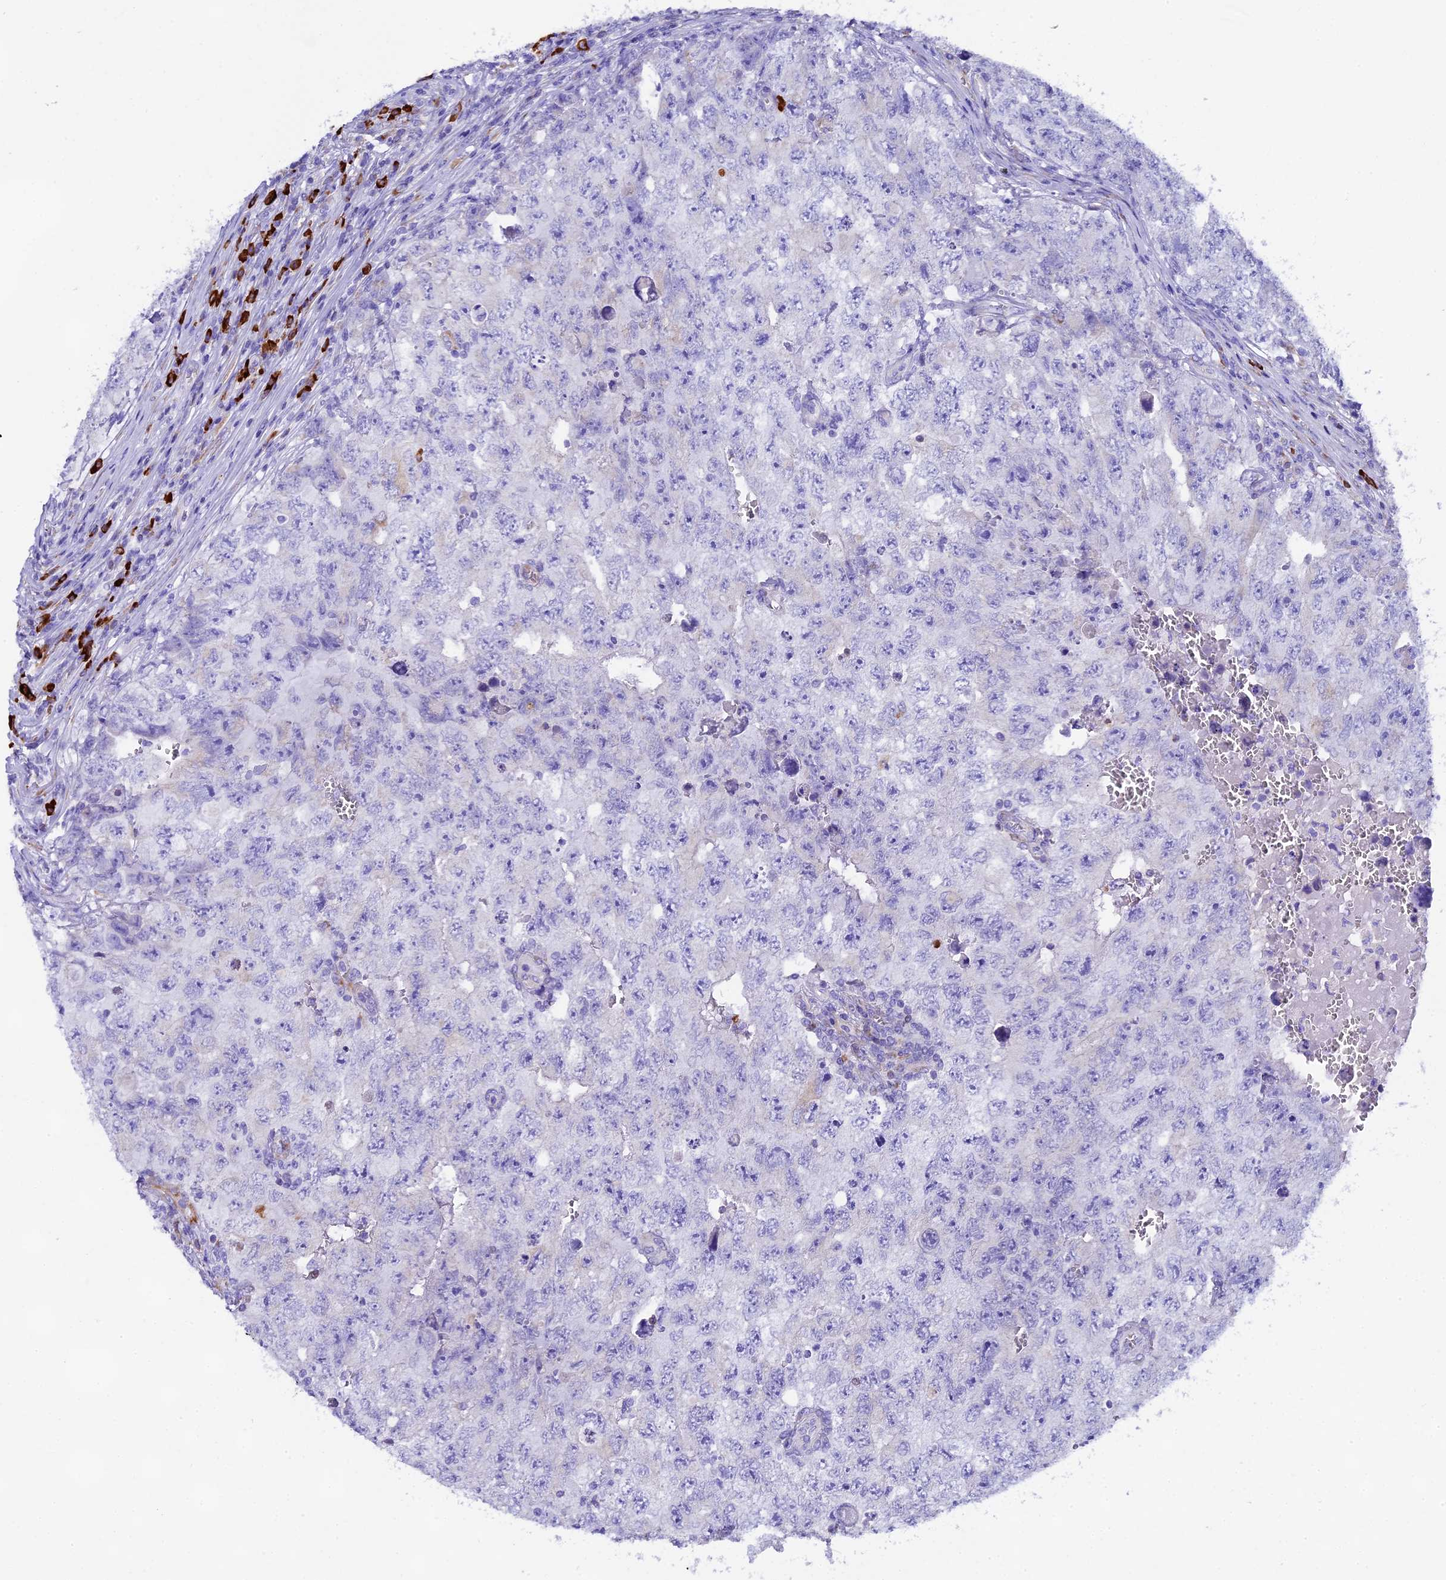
{"staining": {"intensity": "negative", "quantity": "none", "location": "none"}, "tissue": "testis cancer", "cell_type": "Tumor cells", "image_type": "cancer", "snomed": [{"axis": "morphology", "description": "Carcinoma, Embryonal, NOS"}, {"axis": "topography", "description": "Testis"}], "caption": "Immunohistochemistry photomicrograph of embryonal carcinoma (testis) stained for a protein (brown), which reveals no staining in tumor cells.", "gene": "FKBP11", "patient": {"sex": "male", "age": 17}}